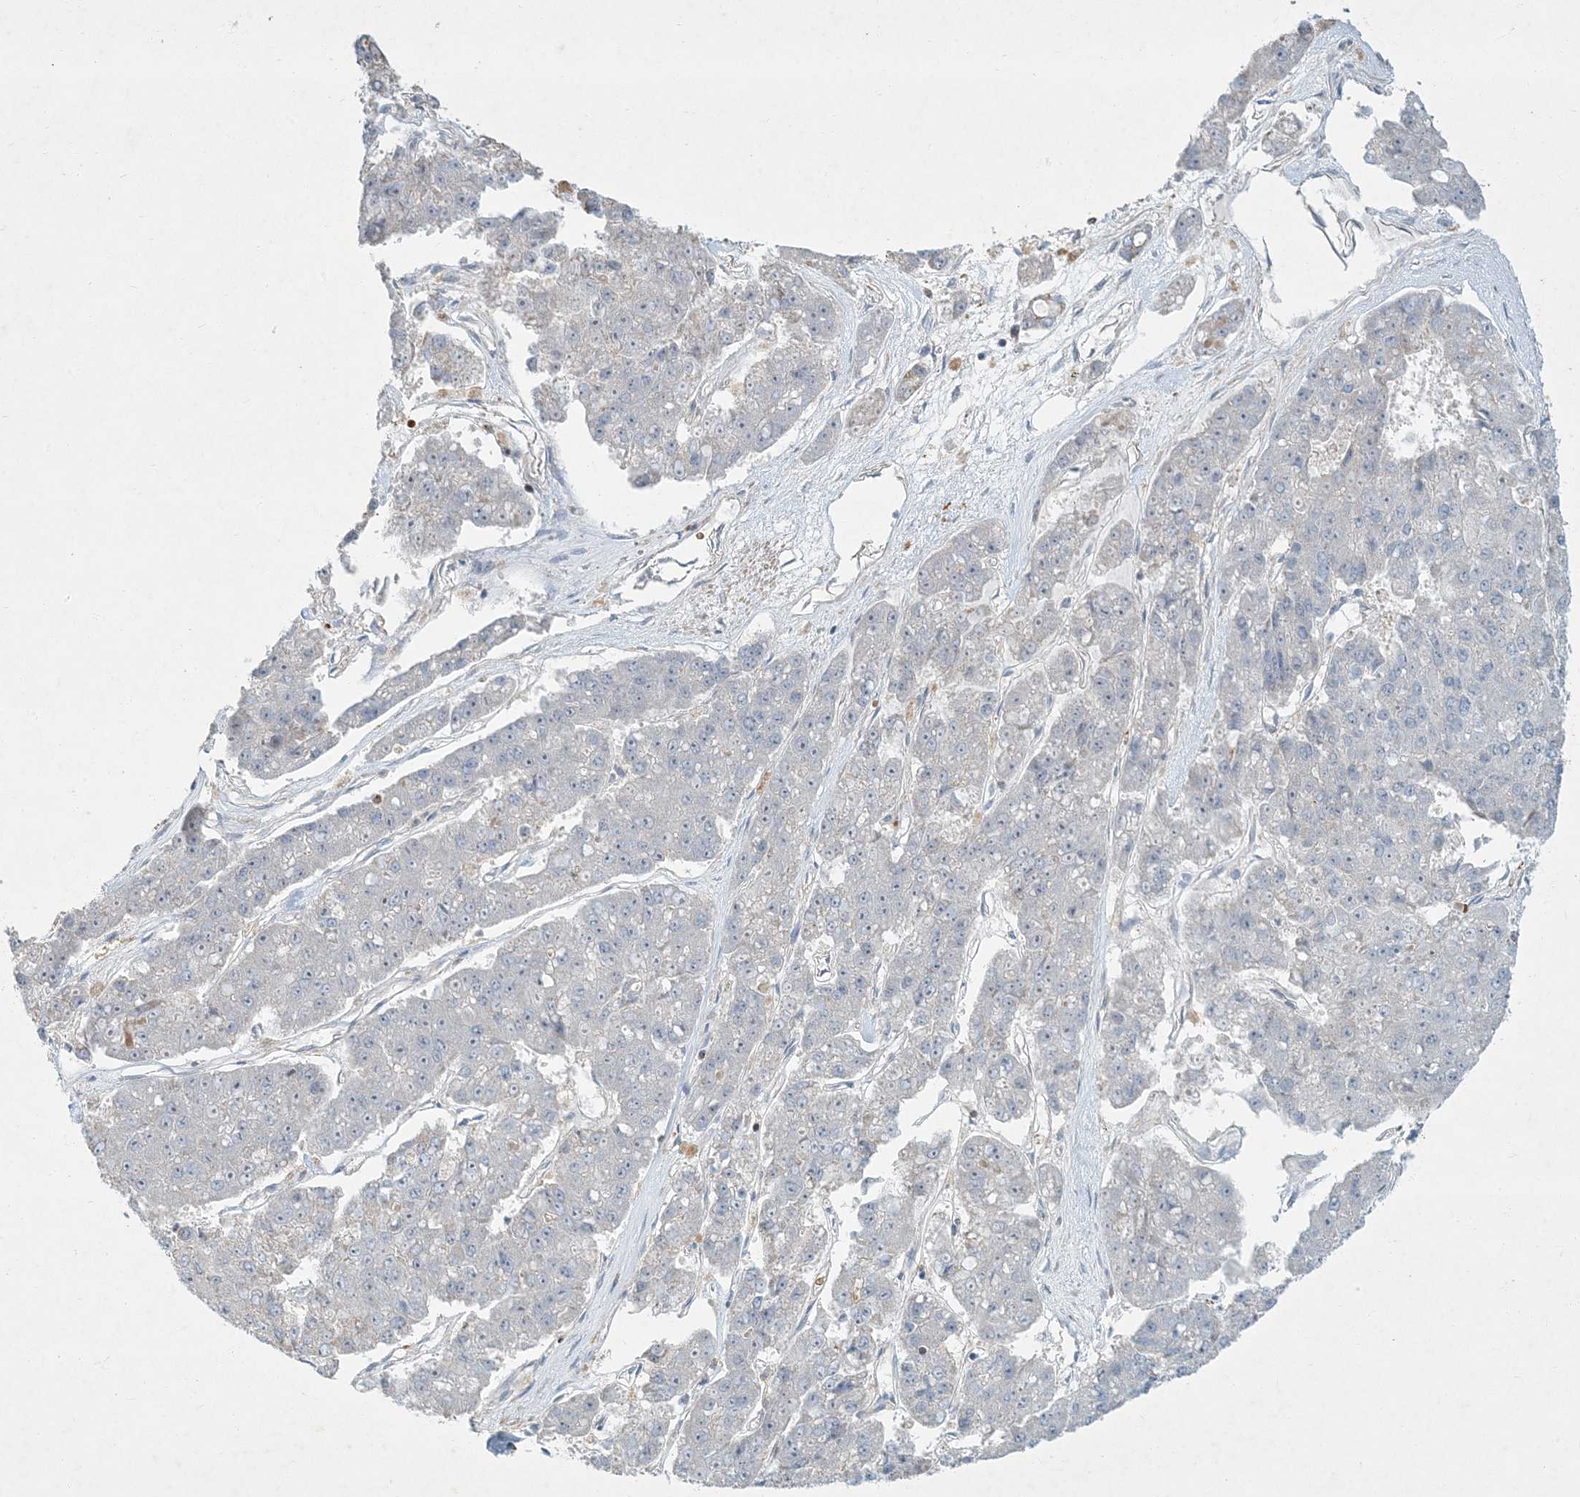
{"staining": {"intensity": "negative", "quantity": "none", "location": "none"}, "tissue": "pancreatic cancer", "cell_type": "Tumor cells", "image_type": "cancer", "snomed": [{"axis": "morphology", "description": "Adenocarcinoma, NOS"}, {"axis": "topography", "description": "Pancreas"}], "caption": "Immunohistochemistry image of human pancreatic adenocarcinoma stained for a protein (brown), which reveals no positivity in tumor cells. The staining was performed using DAB to visualize the protein expression in brown, while the nuclei were stained in blue with hematoxylin (Magnification: 20x).", "gene": "LTN1", "patient": {"sex": "male", "age": 50}}